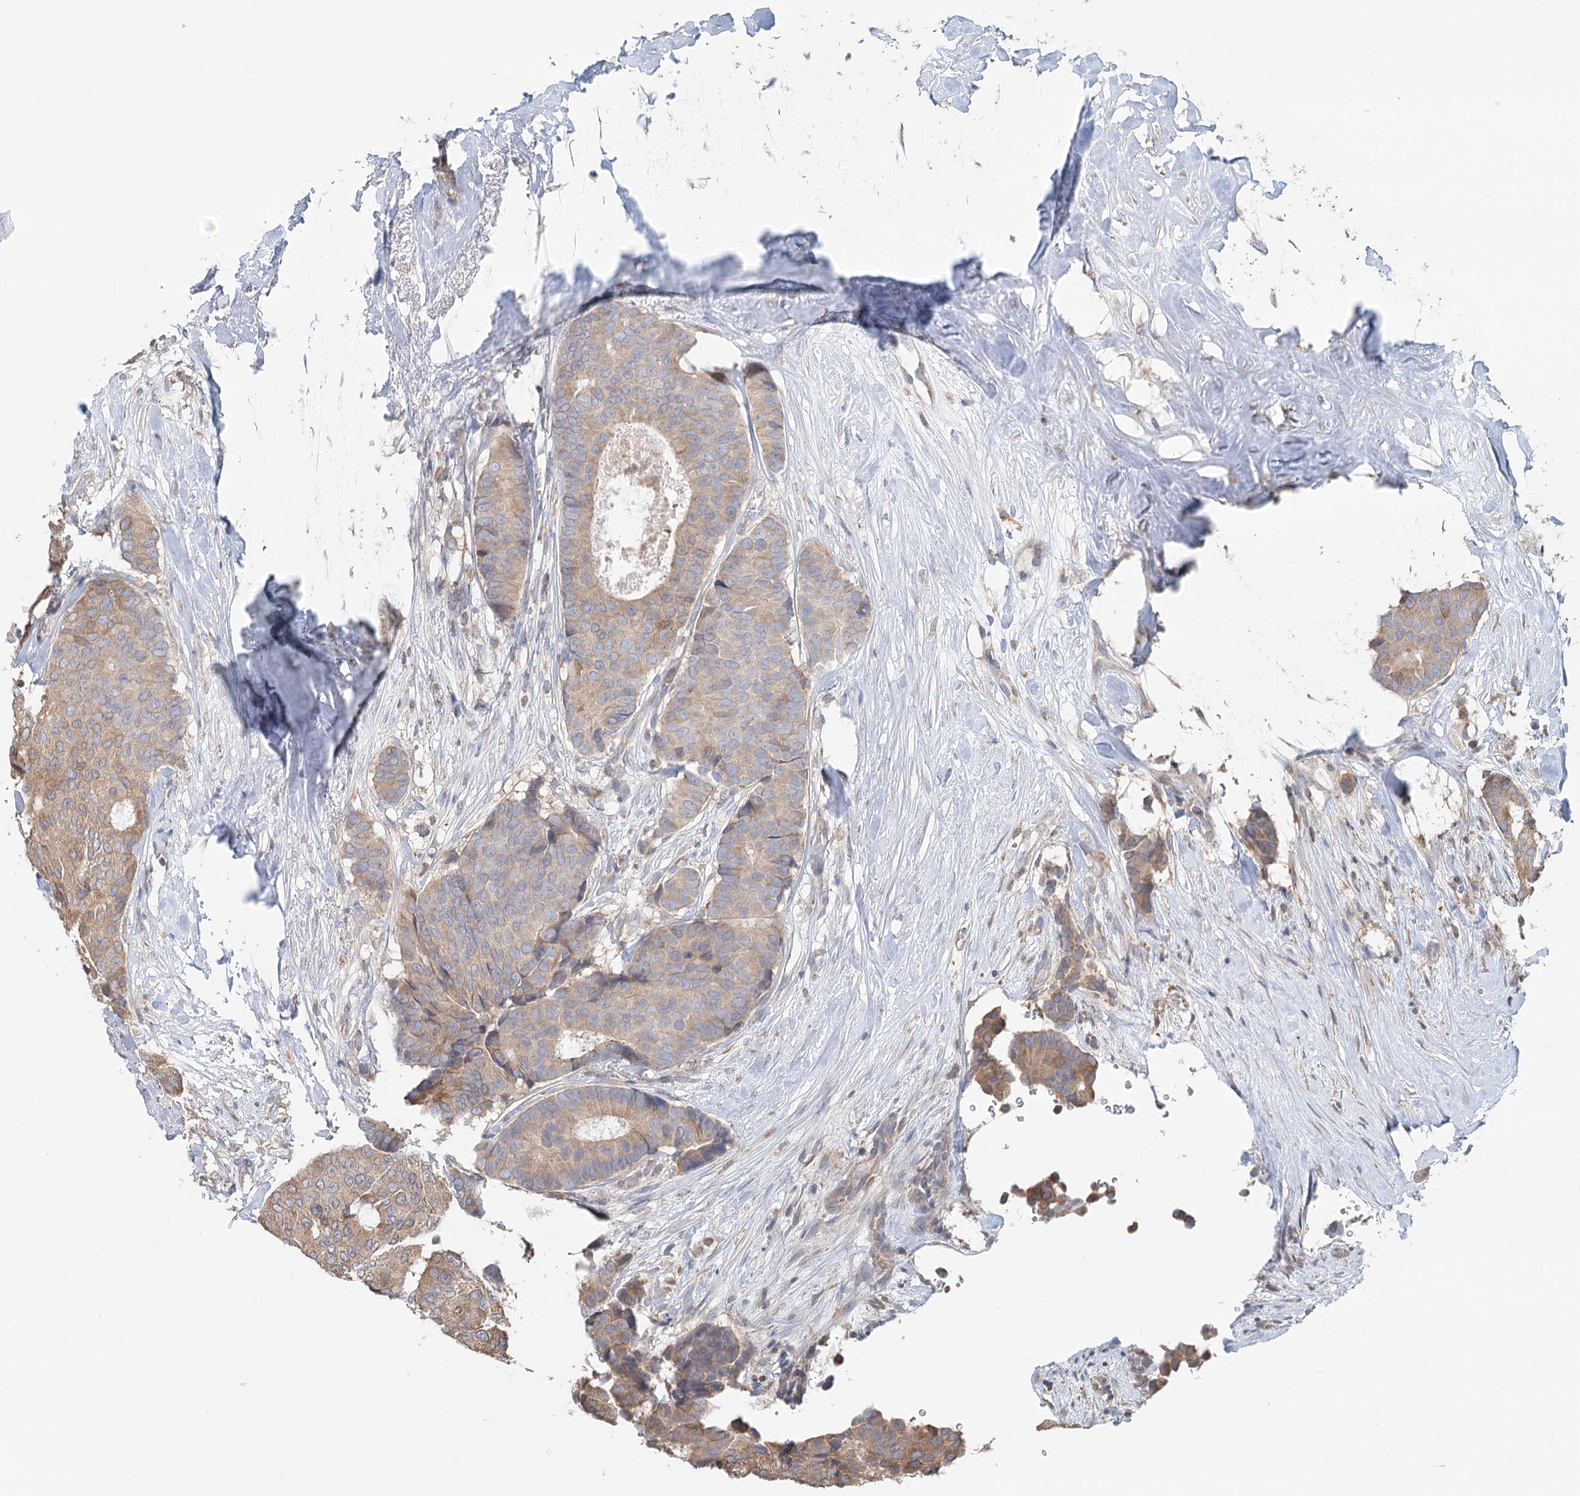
{"staining": {"intensity": "weak", "quantity": "25%-75%", "location": "cytoplasmic/membranous"}, "tissue": "breast cancer", "cell_type": "Tumor cells", "image_type": "cancer", "snomed": [{"axis": "morphology", "description": "Duct carcinoma"}, {"axis": "topography", "description": "Breast"}], "caption": "A low amount of weak cytoplasmic/membranous expression is seen in approximately 25%-75% of tumor cells in breast cancer tissue. The staining was performed using DAB (3,3'-diaminobenzidine) to visualize the protein expression in brown, while the nuclei were stained in blue with hematoxylin (Magnification: 20x).", "gene": "PAIP2", "patient": {"sex": "female", "age": 75}}